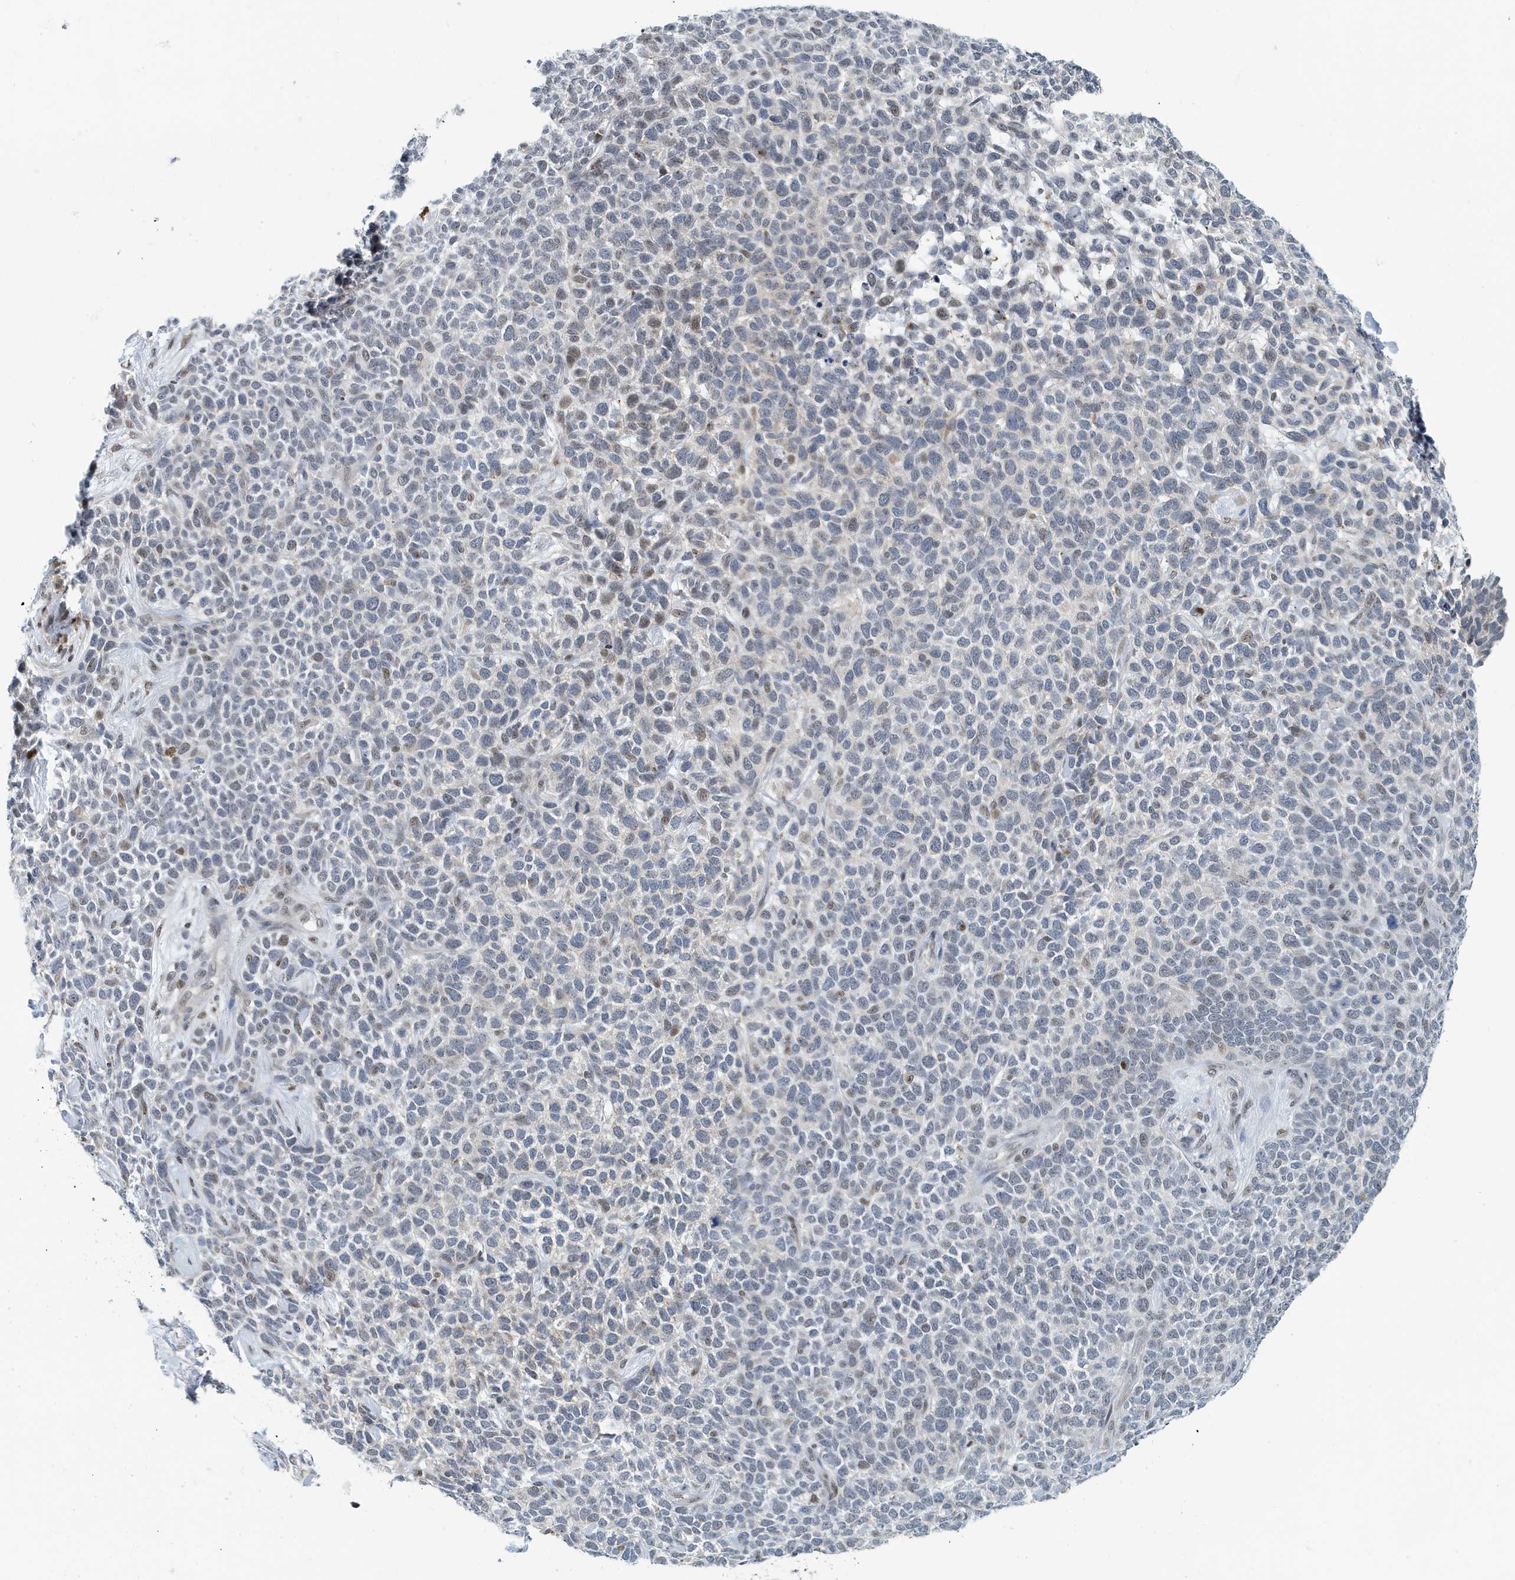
{"staining": {"intensity": "weak", "quantity": "<25%", "location": "nuclear"}, "tissue": "skin cancer", "cell_type": "Tumor cells", "image_type": "cancer", "snomed": [{"axis": "morphology", "description": "Basal cell carcinoma"}, {"axis": "topography", "description": "Skin"}], "caption": "Immunohistochemistry histopathology image of human skin cancer (basal cell carcinoma) stained for a protein (brown), which shows no expression in tumor cells.", "gene": "KIF15", "patient": {"sex": "female", "age": 84}}